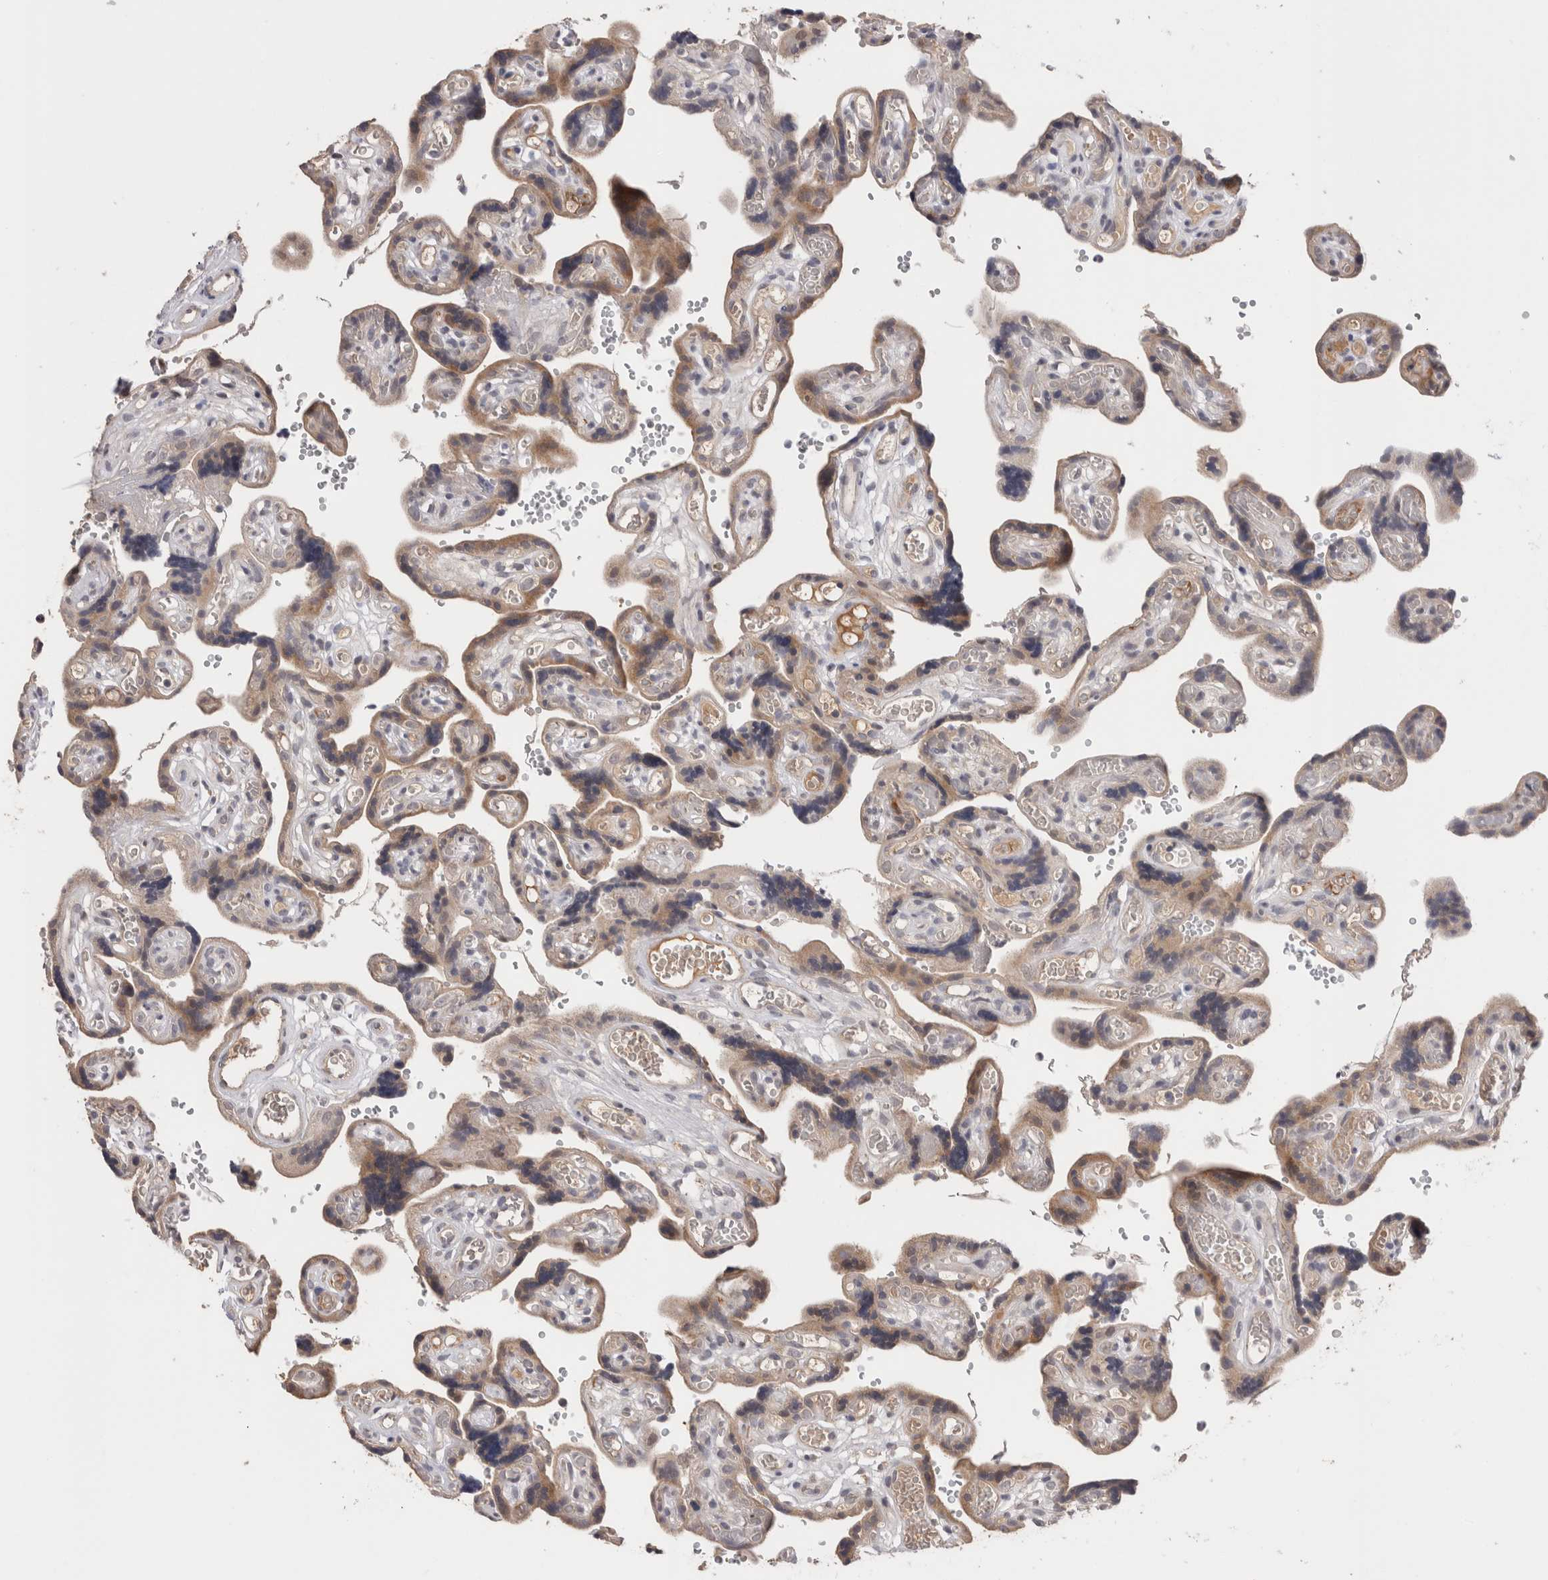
{"staining": {"intensity": "moderate", "quantity": ">75%", "location": "cytoplasmic/membranous"}, "tissue": "placenta", "cell_type": "Trophoblastic cells", "image_type": "normal", "snomed": [{"axis": "morphology", "description": "Normal tissue, NOS"}, {"axis": "topography", "description": "Placenta"}], "caption": "A micrograph of human placenta stained for a protein exhibits moderate cytoplasmic/membranous brown staining in trophoblastic cells. The staining was performed using DAB to visualize the protein expression in brown, while the nuclei were stained in blue with hematoxylin (Magnification: 20x).", "gene": "CRYBG1", "patient": {"sex": "female", "age": 30}}